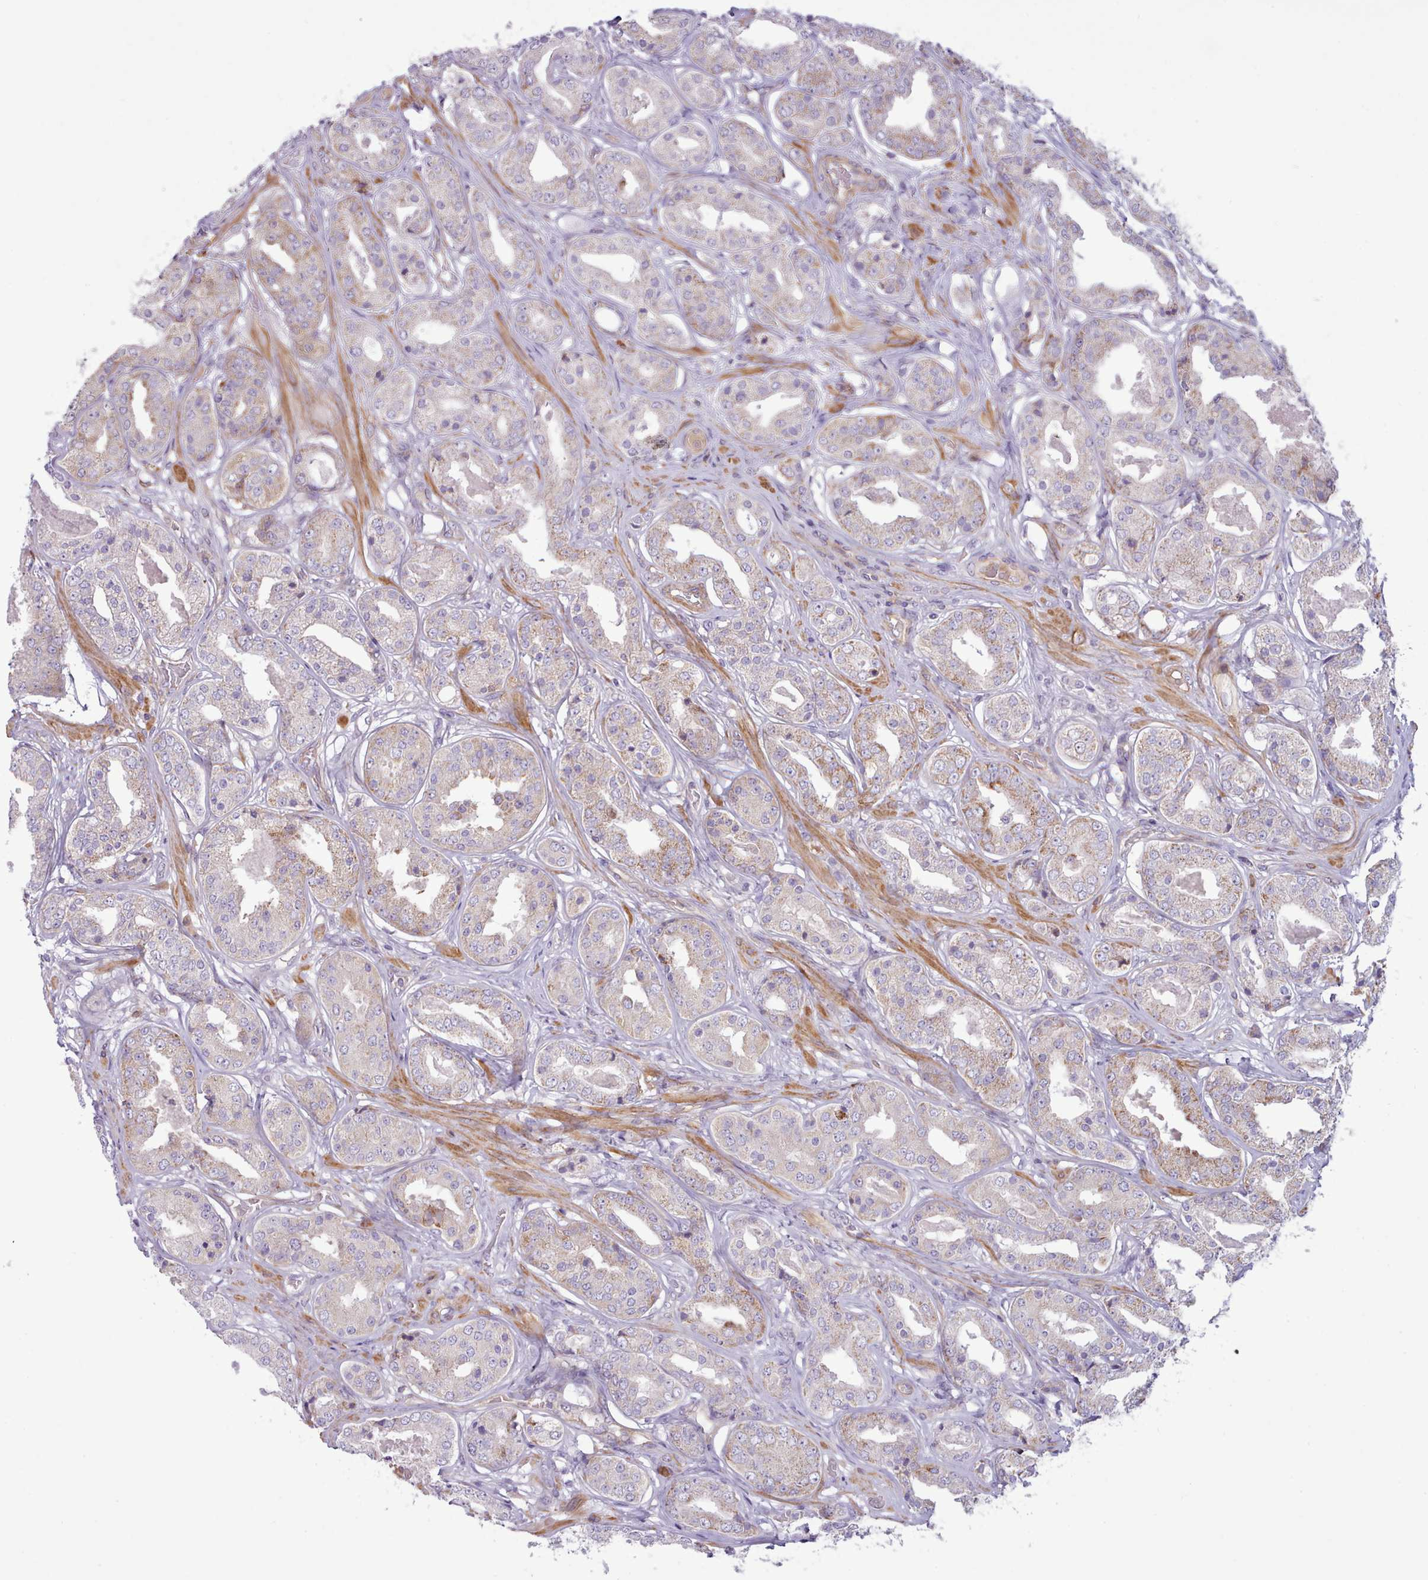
{"staining": {"intensity": "moderate", "quantity": "<25%", "location": "cytoplasmic/membranous"}, "tissue": "prostate cancer", "cell_type": "Tumor cells", "image_type": "cancer", "snomed": [{"axis": "morphology", "description": "Adenocarcinoma, High grade"}, {"axis": "topography", "description": "Prostate"}], "caption": "Prostate cancer (adenocarcinoma (high-grade)) stained with DAB (3,3'-diaminobenzidine) IHC shows low levels of moderate cytoplasmic/membranous expression in about <25% of tumor cells.", "gene": "TENT4B", "patient": {"sex": "male", "age": 63}}